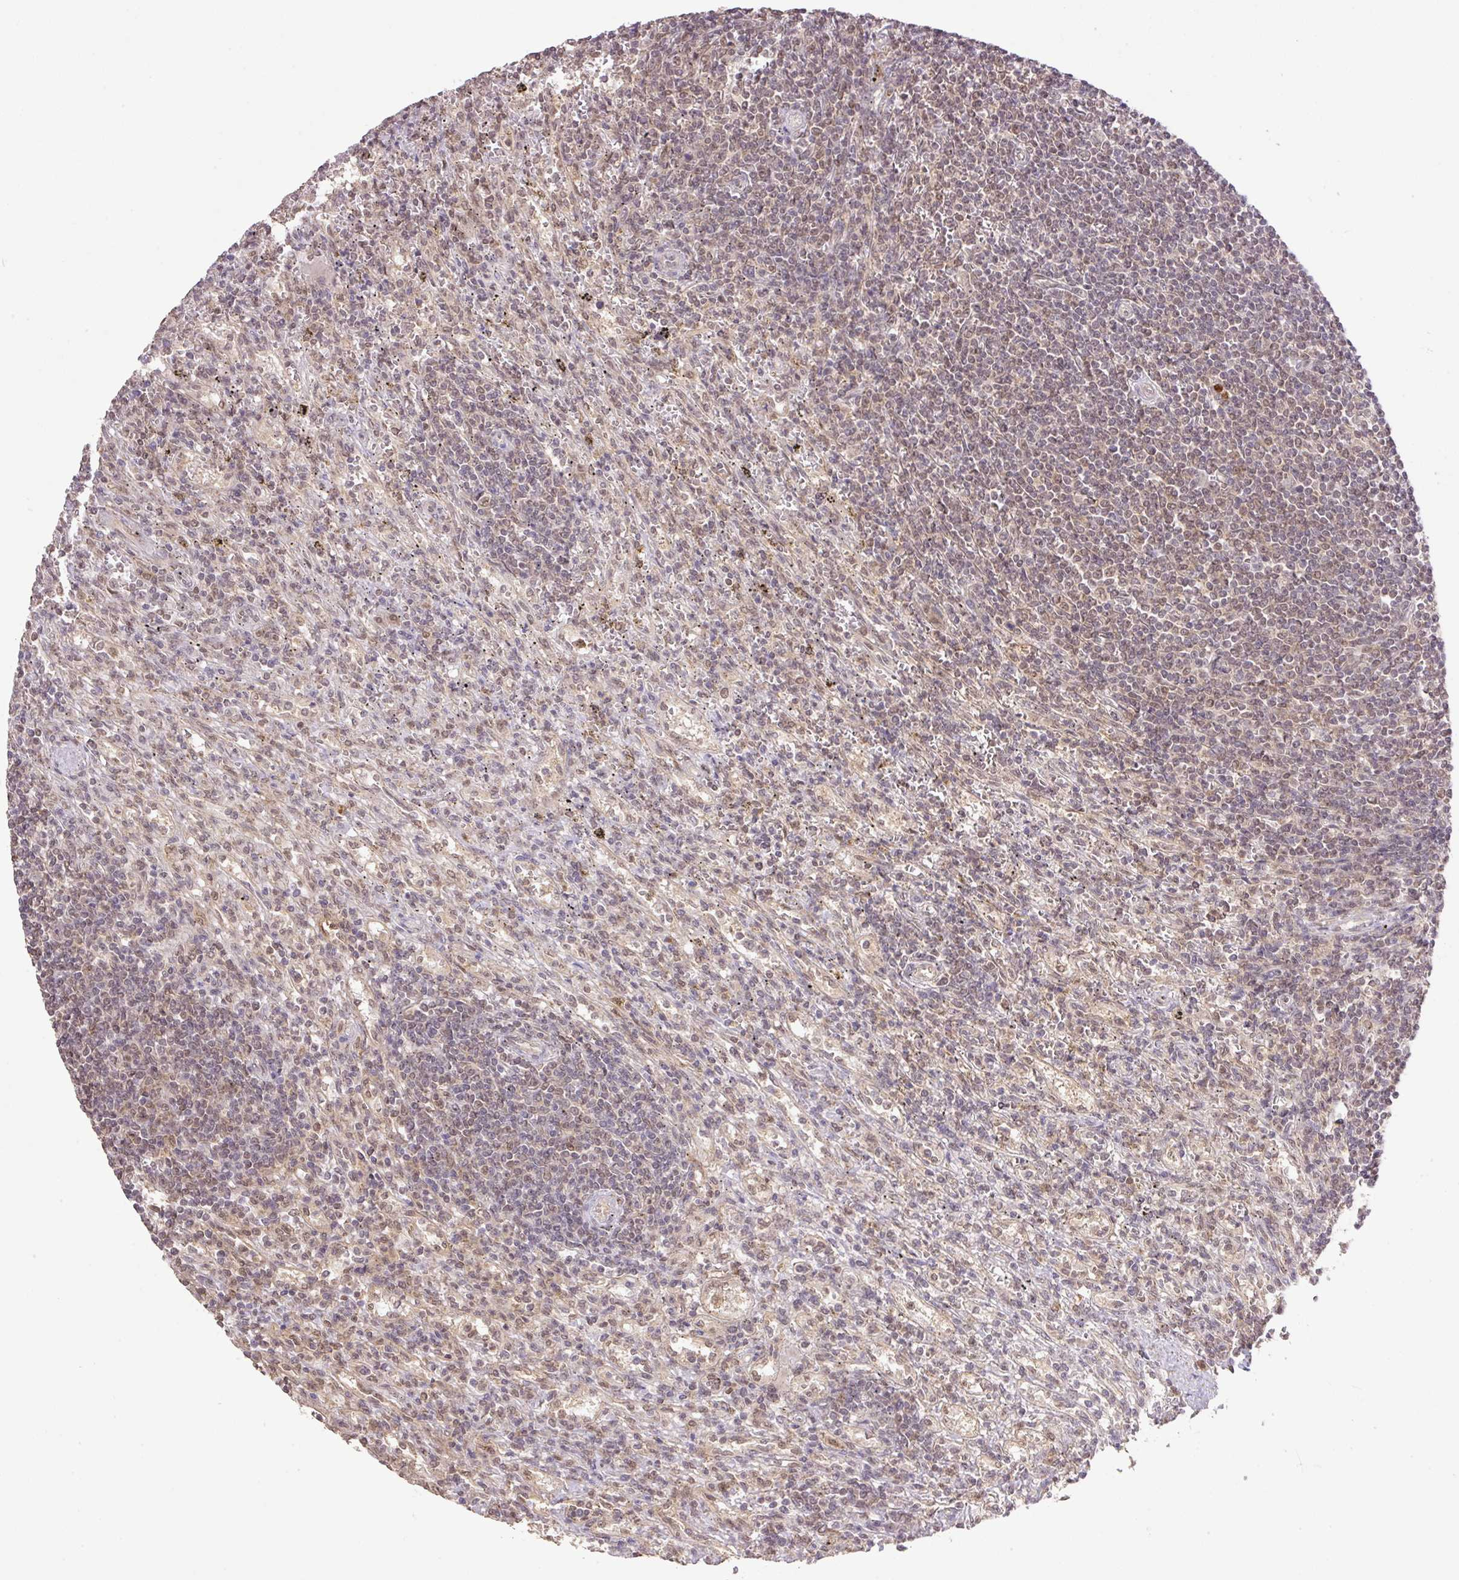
{"staining": {"intensity": "weak", "quantity": "25%-75%", "location": "nuclear"}, "tissue": "lymphoma", "cell_type": "Tumor cells", "image_type": "cancer", "snomed": [{"axis": "morphology", "description": "Malignant lymphoma, non-Hodgkin's type, Low grade"}, {"axis": "topography", "description": "Spleen"}], "caption": "Immunohistochemistry (DAB (3,3'-diaminobenzidine)) staining of human malignant lymphoma, non-Hodgkin's type (low-grade) shows weak nuclear protein expression in about 25%-75% of tumor cells. Using DAB (3,3'-diaminobenzidine) (brown) and hematoxylin (blue) stains, captured at high magnification using brightfield microscopy.", "gene": "VPS25", "patient": {"sex": "male", "age": 76}}